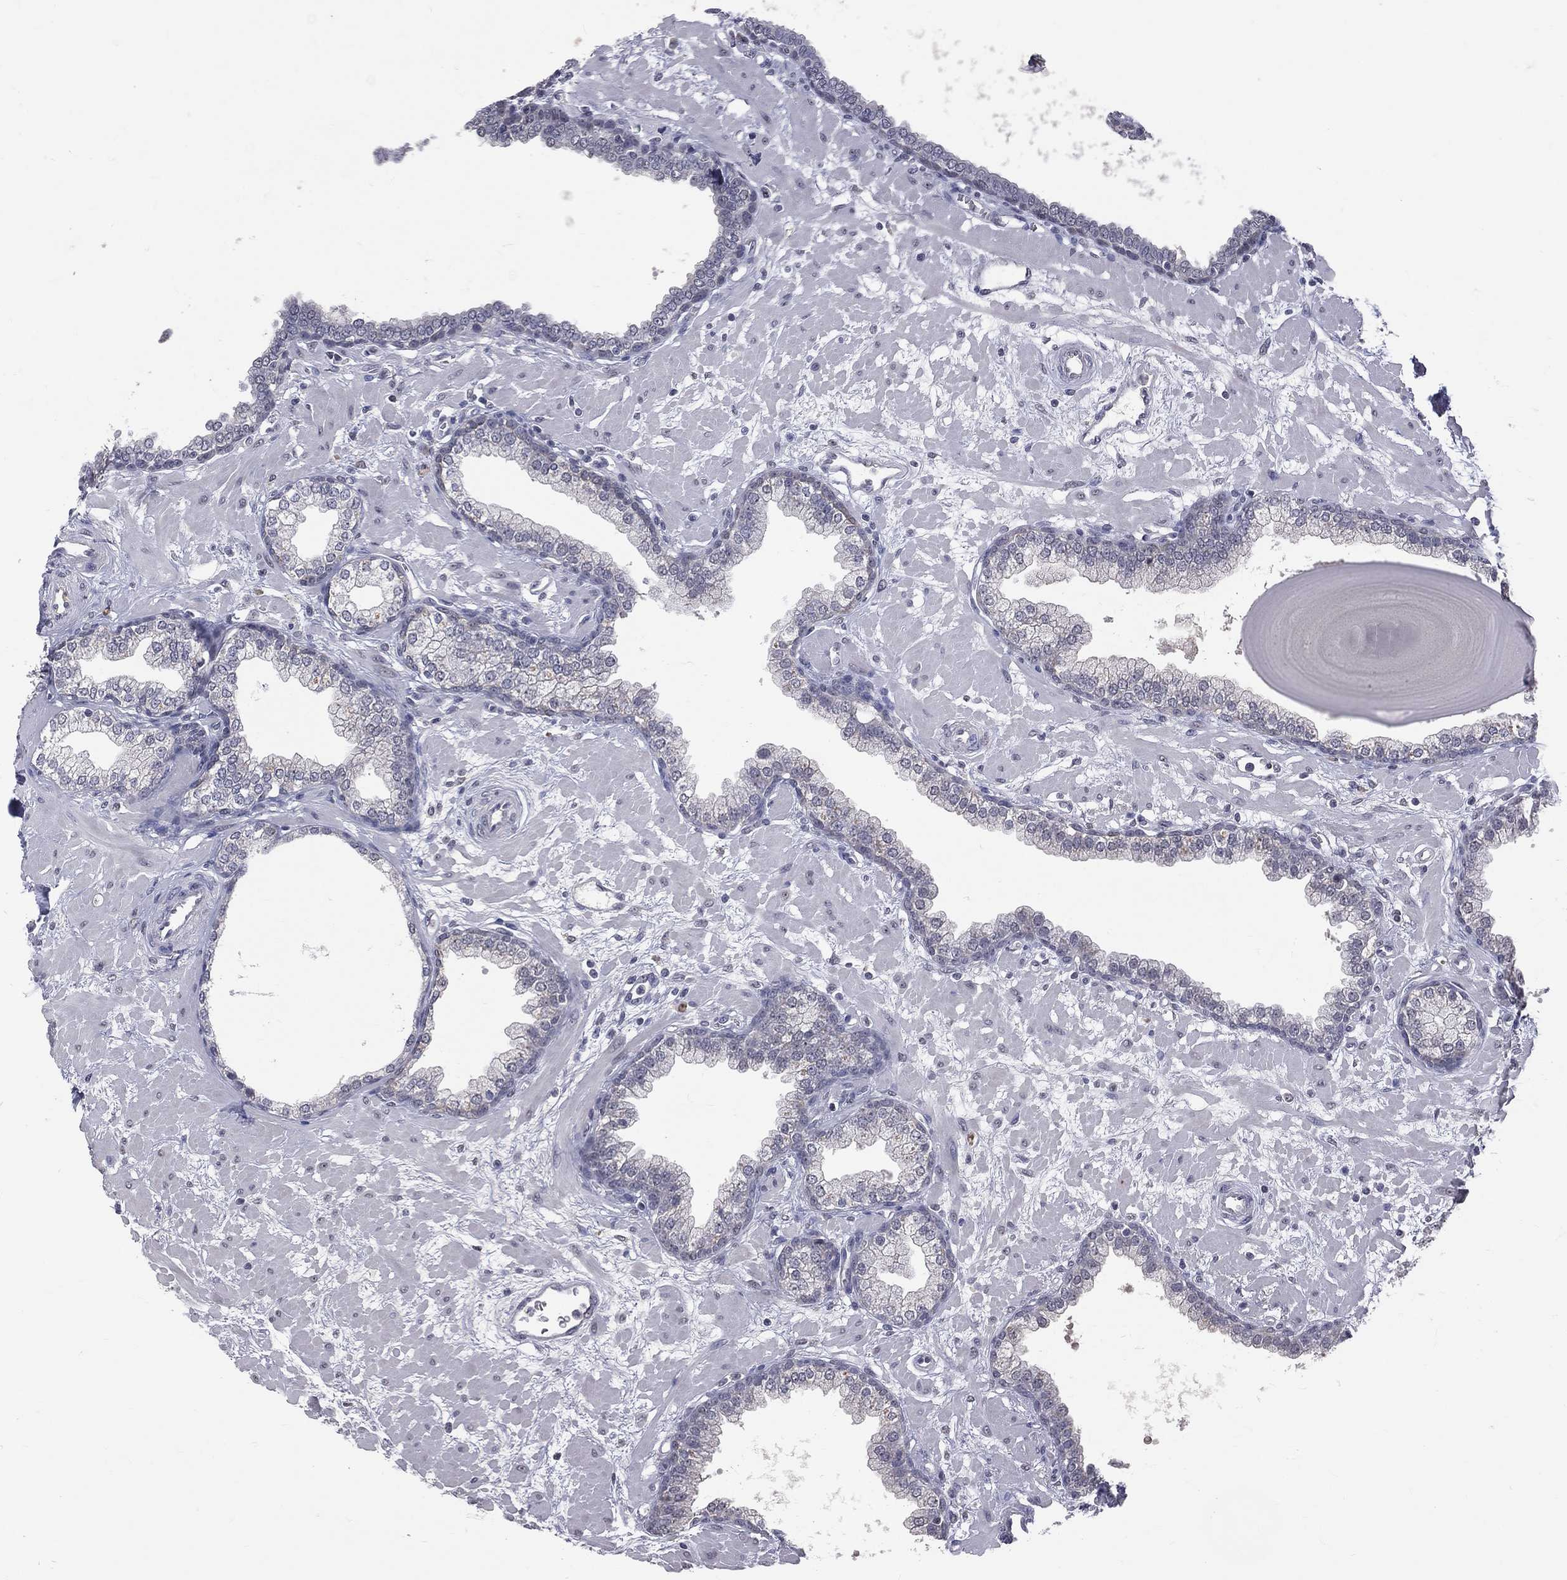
{"staining": {"intensity": "negative", "quantity": "none", "location": "none"}, "tissue": "prostate", "cell_type": "Glandular cells", "image_type": "normal", "snomed": [{"axis": "morphology", "description": "Normal tissue, NOS"}, {"axis": "topography", "description": "Prostate"}], "caption": "A histopathology image of human prostate is negative for staining in glandular cells. (Stains: DAB (3,3'-diaminobenzidine) immunohistochemistry with hematoxylin counter stain, Microscopy: brightfield microscopy at high magnification).", "gene": "DSG4", "patient": {"sex": "male", "age": 63}}